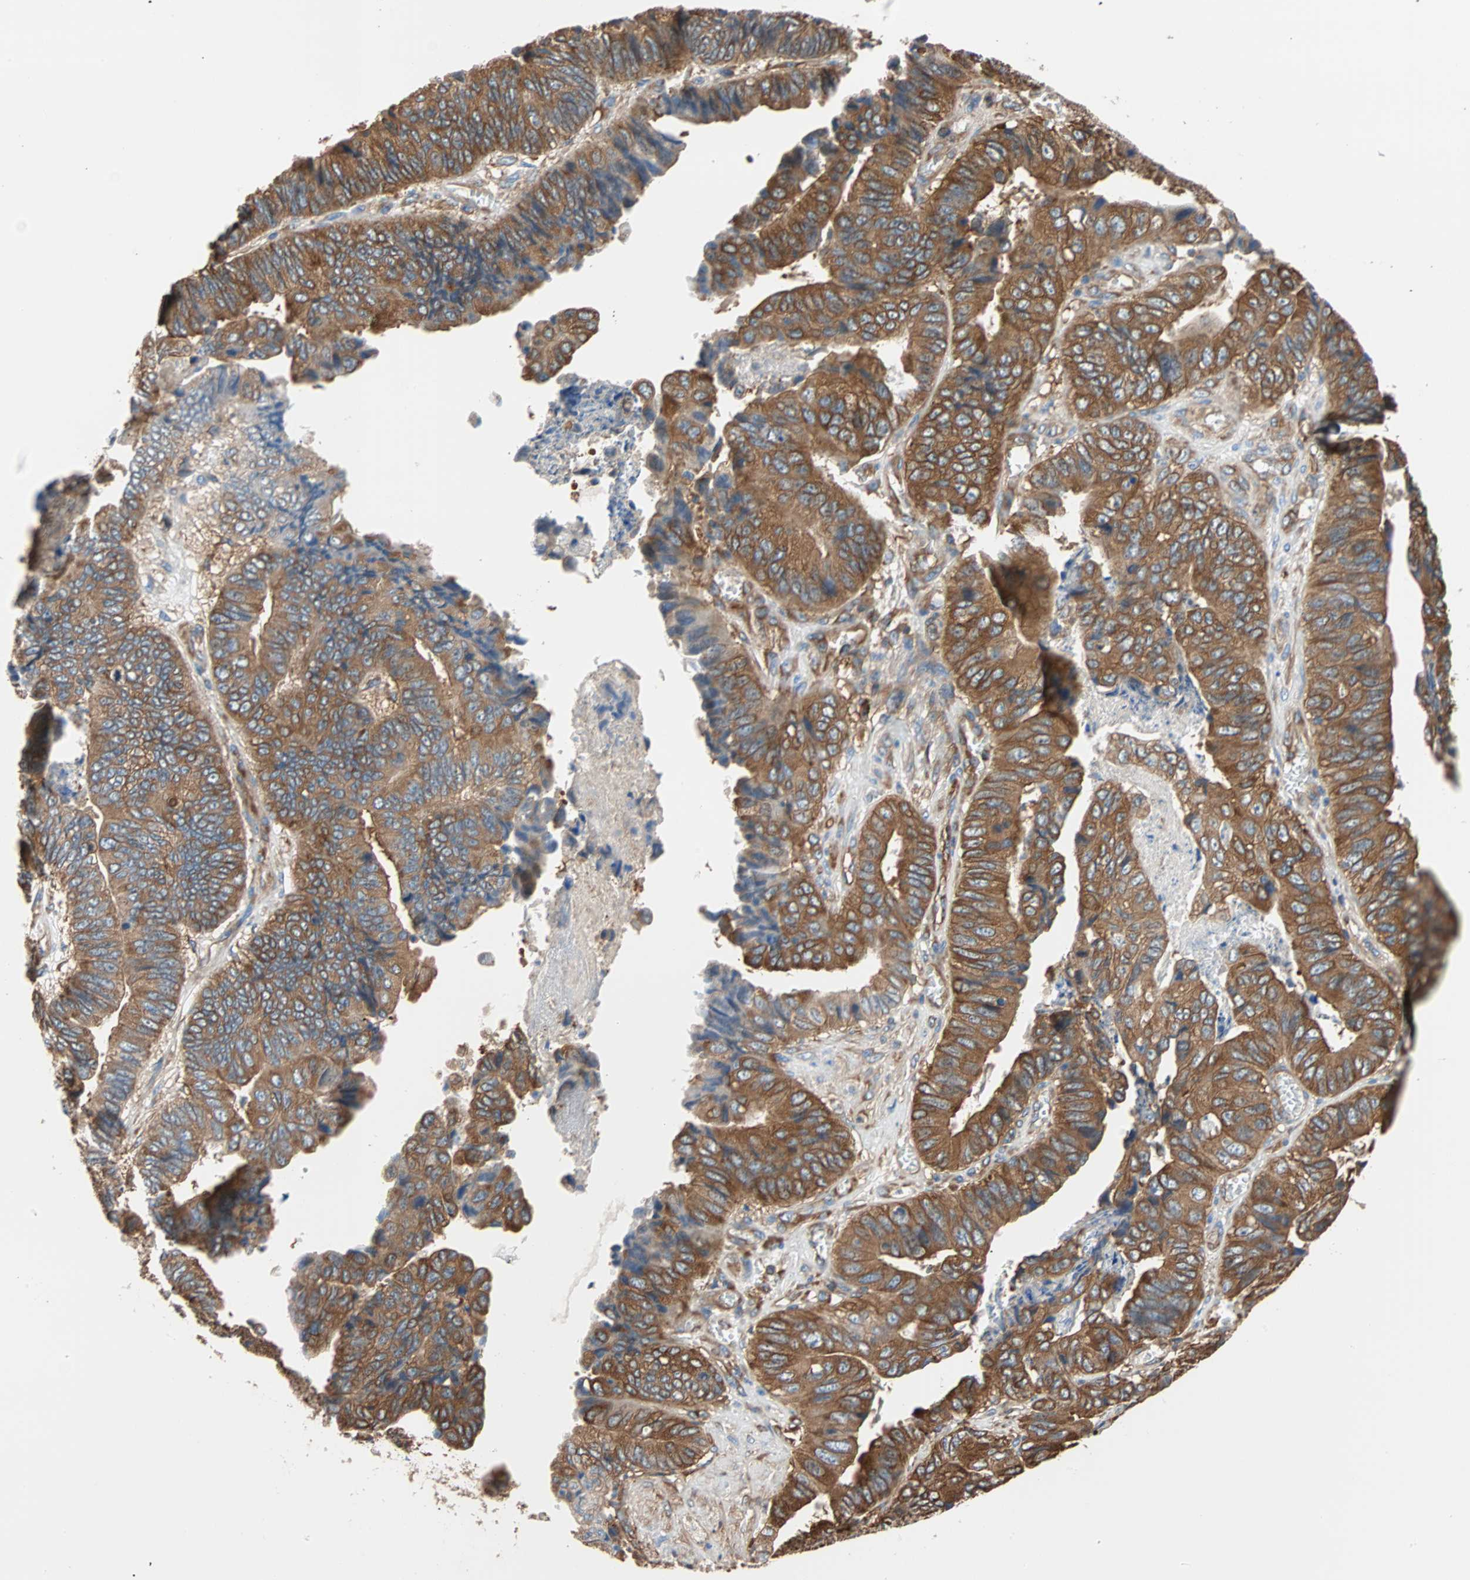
{"staining": {"intensity": "moderate", "quantity": ">75%", "location": "cytoplasmic/membranous"}, "tissue": "stomach cancer", "cell_type": "Tumor cells", "image_type": "cancer", "snomed": [{"axis": "morphology", "description": "Adenocarcinoma, NOS"}, {"axis": "topography", "description": "Stomach, lower"}], "caption": "Immunohistochemistry (IHC) (DAB) staining of human stomach cancer (adenocarcinoma) demonstrates moderate cytoplasmic/membranous protein expression in approximately >75% of tumor cells.", "gene": "EEF2", "patient": {"sex": "male", "age": 77}}